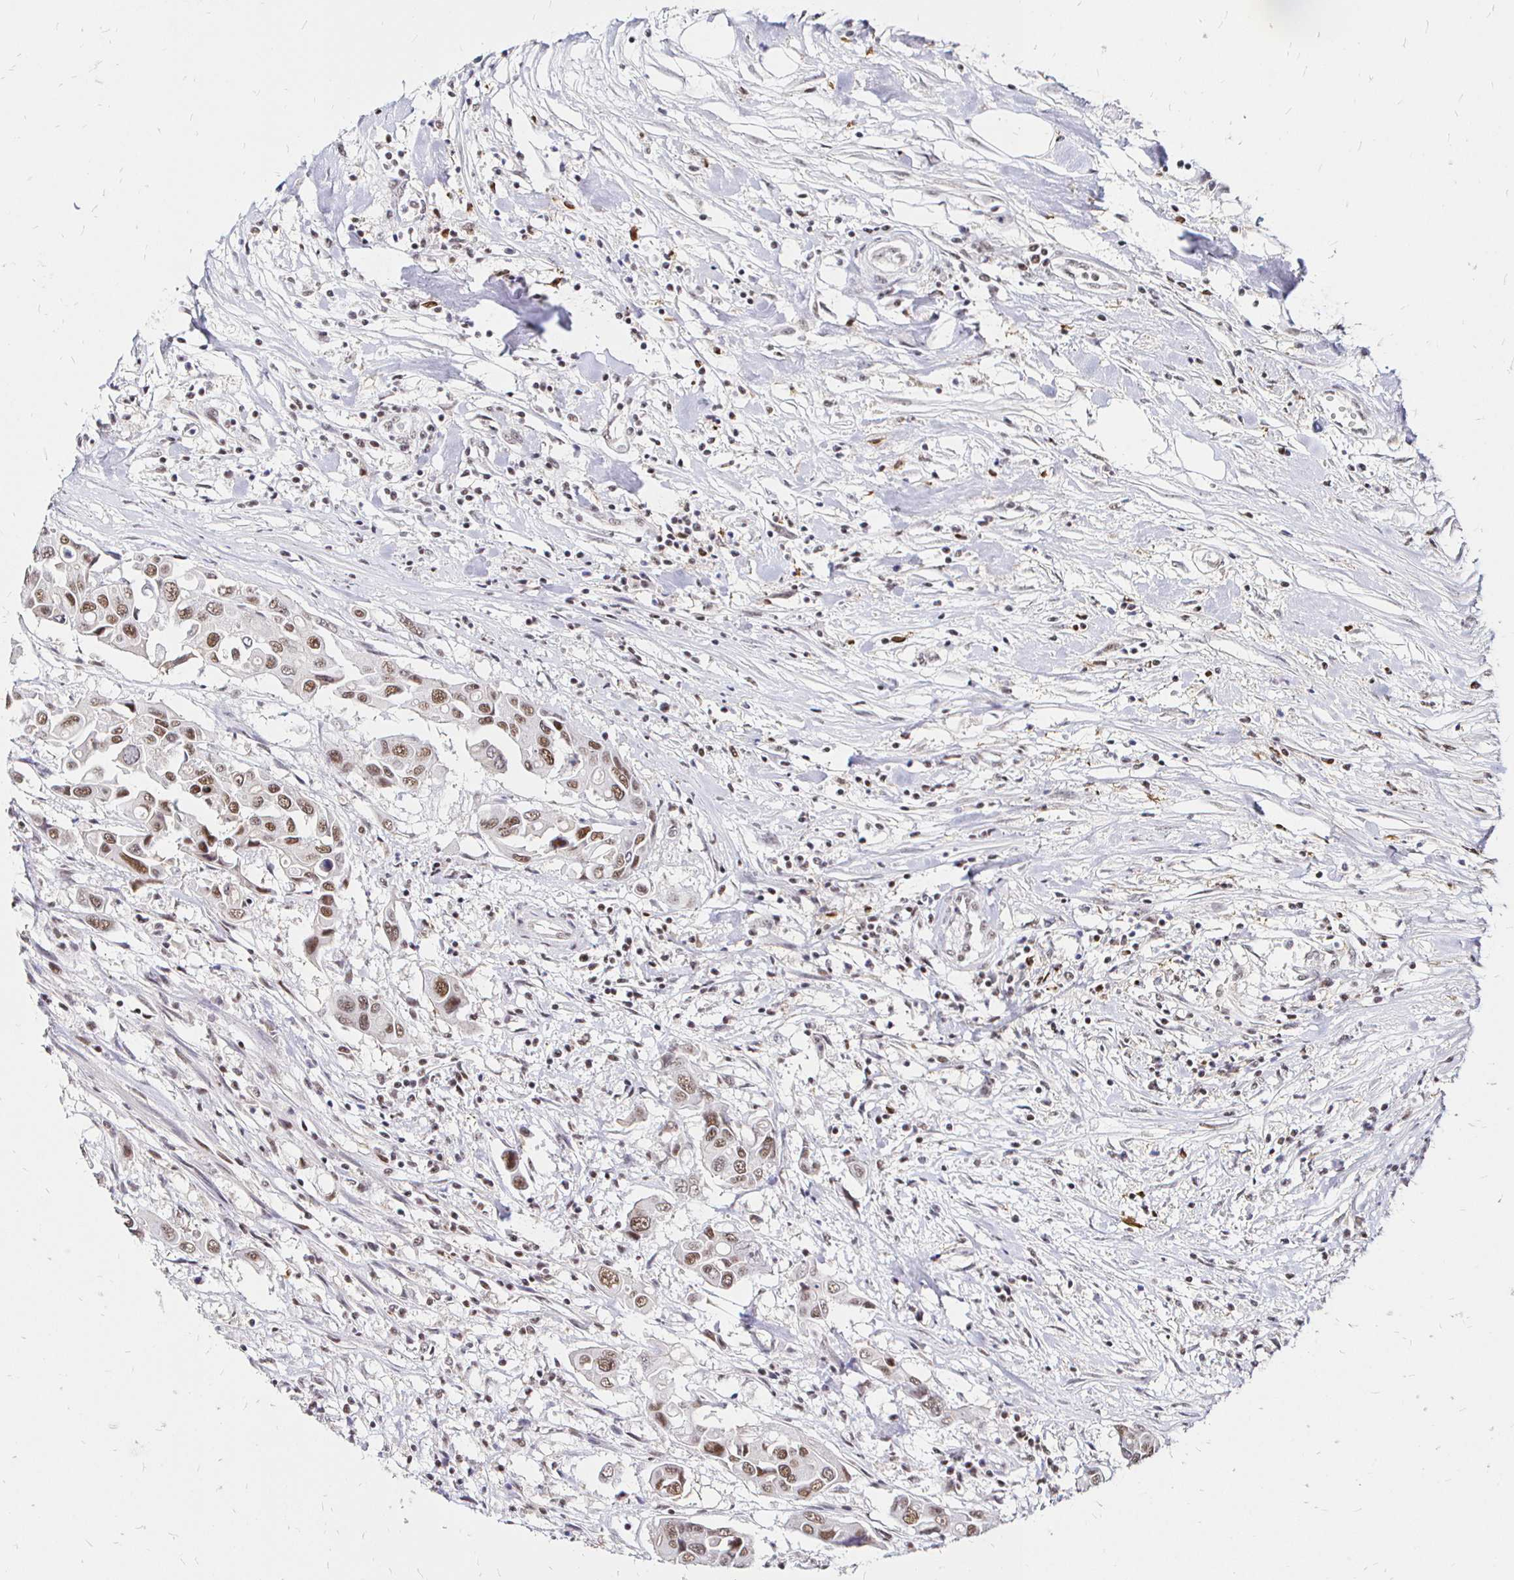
{"staining": {"intensity": "moderate", "quantity": ">75%", "location": "nuclear"}, "tissue": "colorectal cancer", "cell_type": "Tumor cells", "image_type": "cancer", "snomed": [{"axis": "morphology", "description": "Adenocarcinoma, NOS"}, {"axis": "topography", "description": "Colon"}], "caption": "Protein expression analysis of adenocarcinoma (colorectal) demonstrates moderate nuclear staining in approximately >75% of tumor cells. (DAB (3,3'-diaminobenzidine) = brown stain, brightfield microscopy at high magnification).", "gene": "SIN3A", "patient": {"sex": "male", "age": 77}}